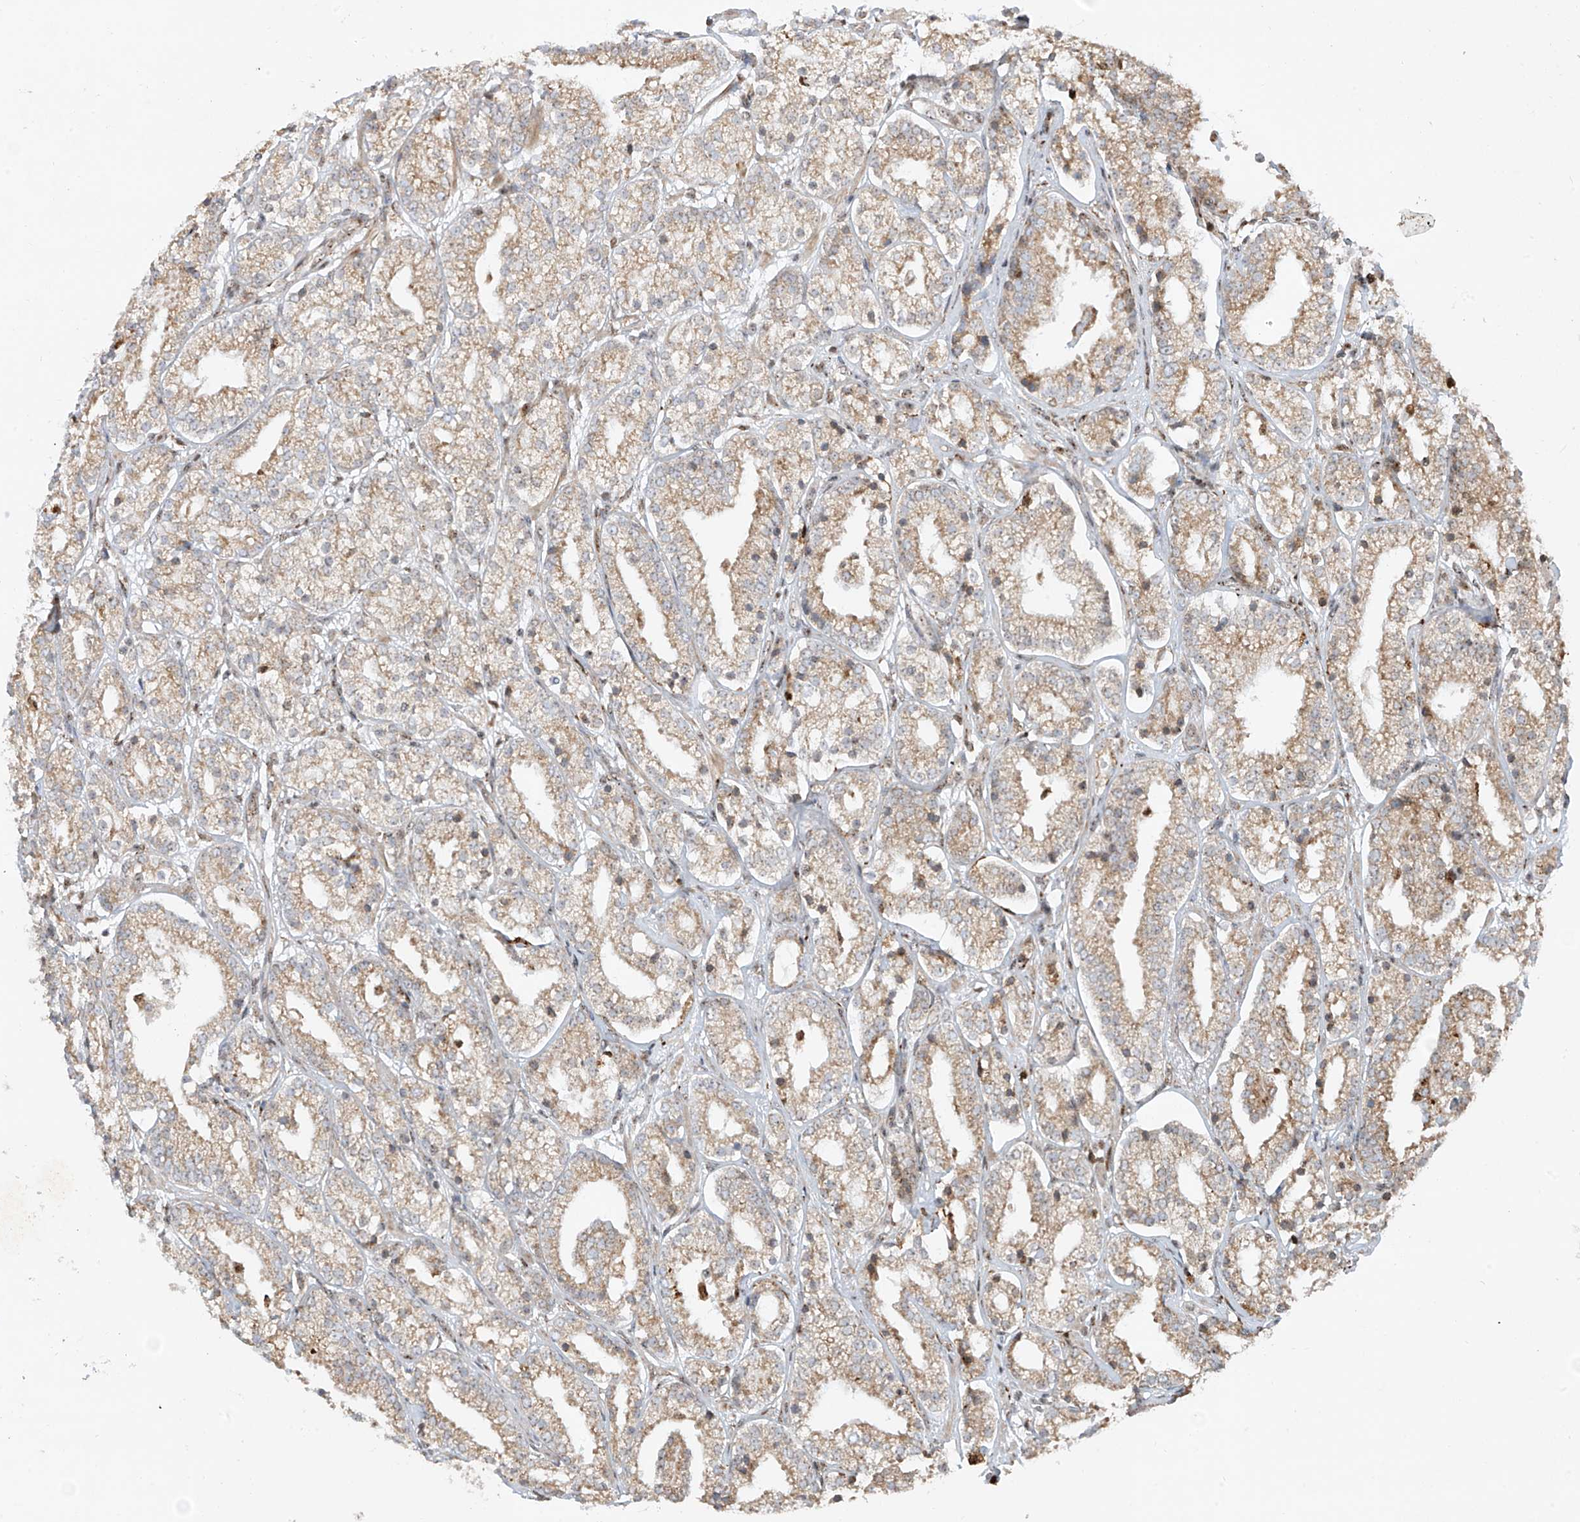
{"staining": {"intensity": "moderate", "quantity": "25%-75%", "location": "cytoplasmic/membranous"}, "tissue": "prostate cancer", "cell_type": "Tumor cells", "image_type": "cancer", "snomed": [{"axis": "morphology", "description": "Adenocarcinoma, High grade"}, {"axis": "topography", "description": "Prostate"}], "caption": "Immunohistochemical staining of human prostate cancer exhibits moderate cytoplasmic/membranous protein expression in about 25%-75% of tumor cells.", "gene": "ZBTB8A", "patient": {"sex": "male", "age": 69}}